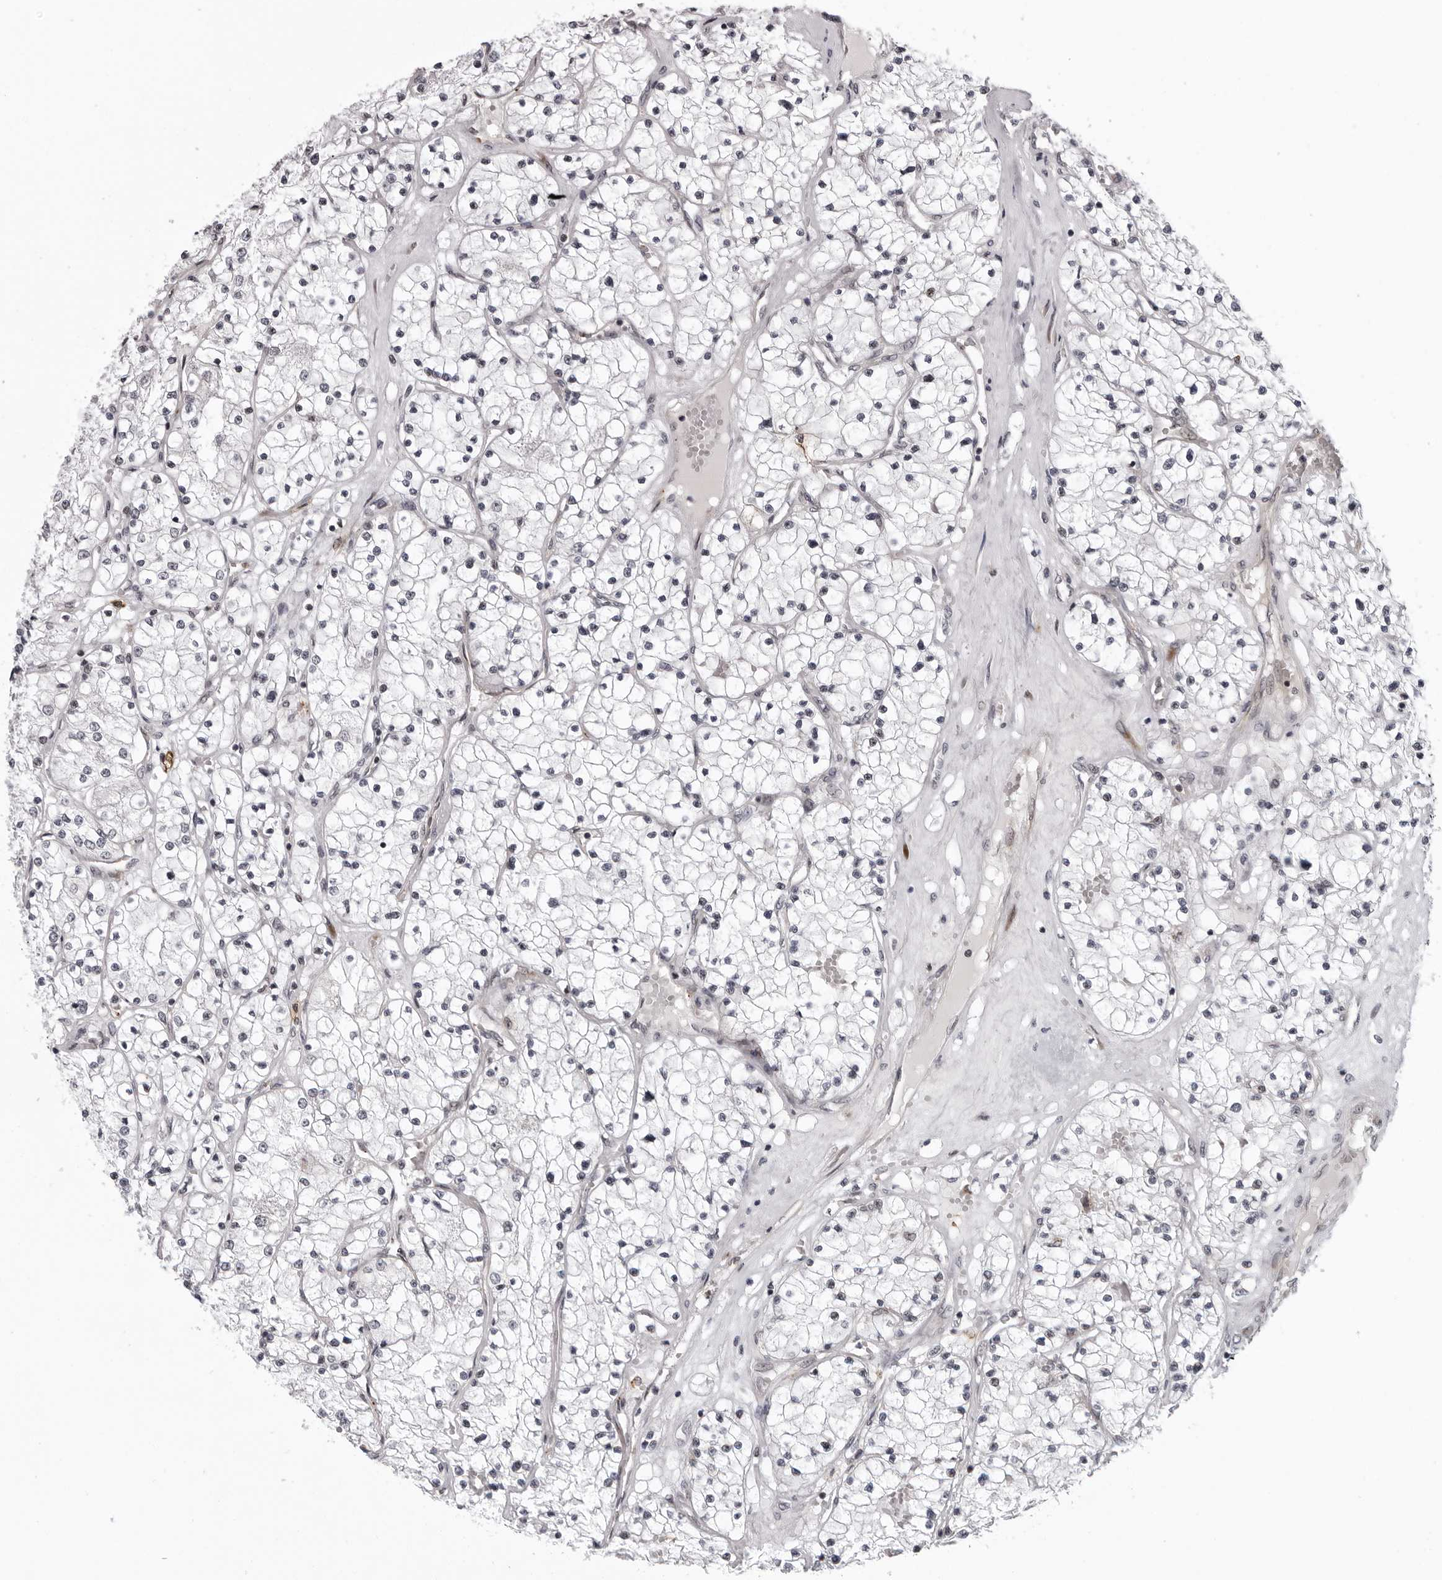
{"staining": {"intensity": "negative", "quantity": "none", "location": "none"}, "tissue": "renal cancer", "cell_type": "Tumor cells", "image_type": "cancer", "snomed": [{"axis": "morphology", "description": "Normal tissue, NOS"}, {"axis": "morphology", "description": "Adenocarcinoma, NOS"}, {"axis": "topography", "description": "Kidney"}], "caption": "Immunohistochemistry (IHC) image of neoplastic tissue: adenocarcinoma (renal) stained with DAB displays no significant protein positivity in tumor cells.", "gene": "GCSAML", "patient": {"sex": "male", "age": 68}}